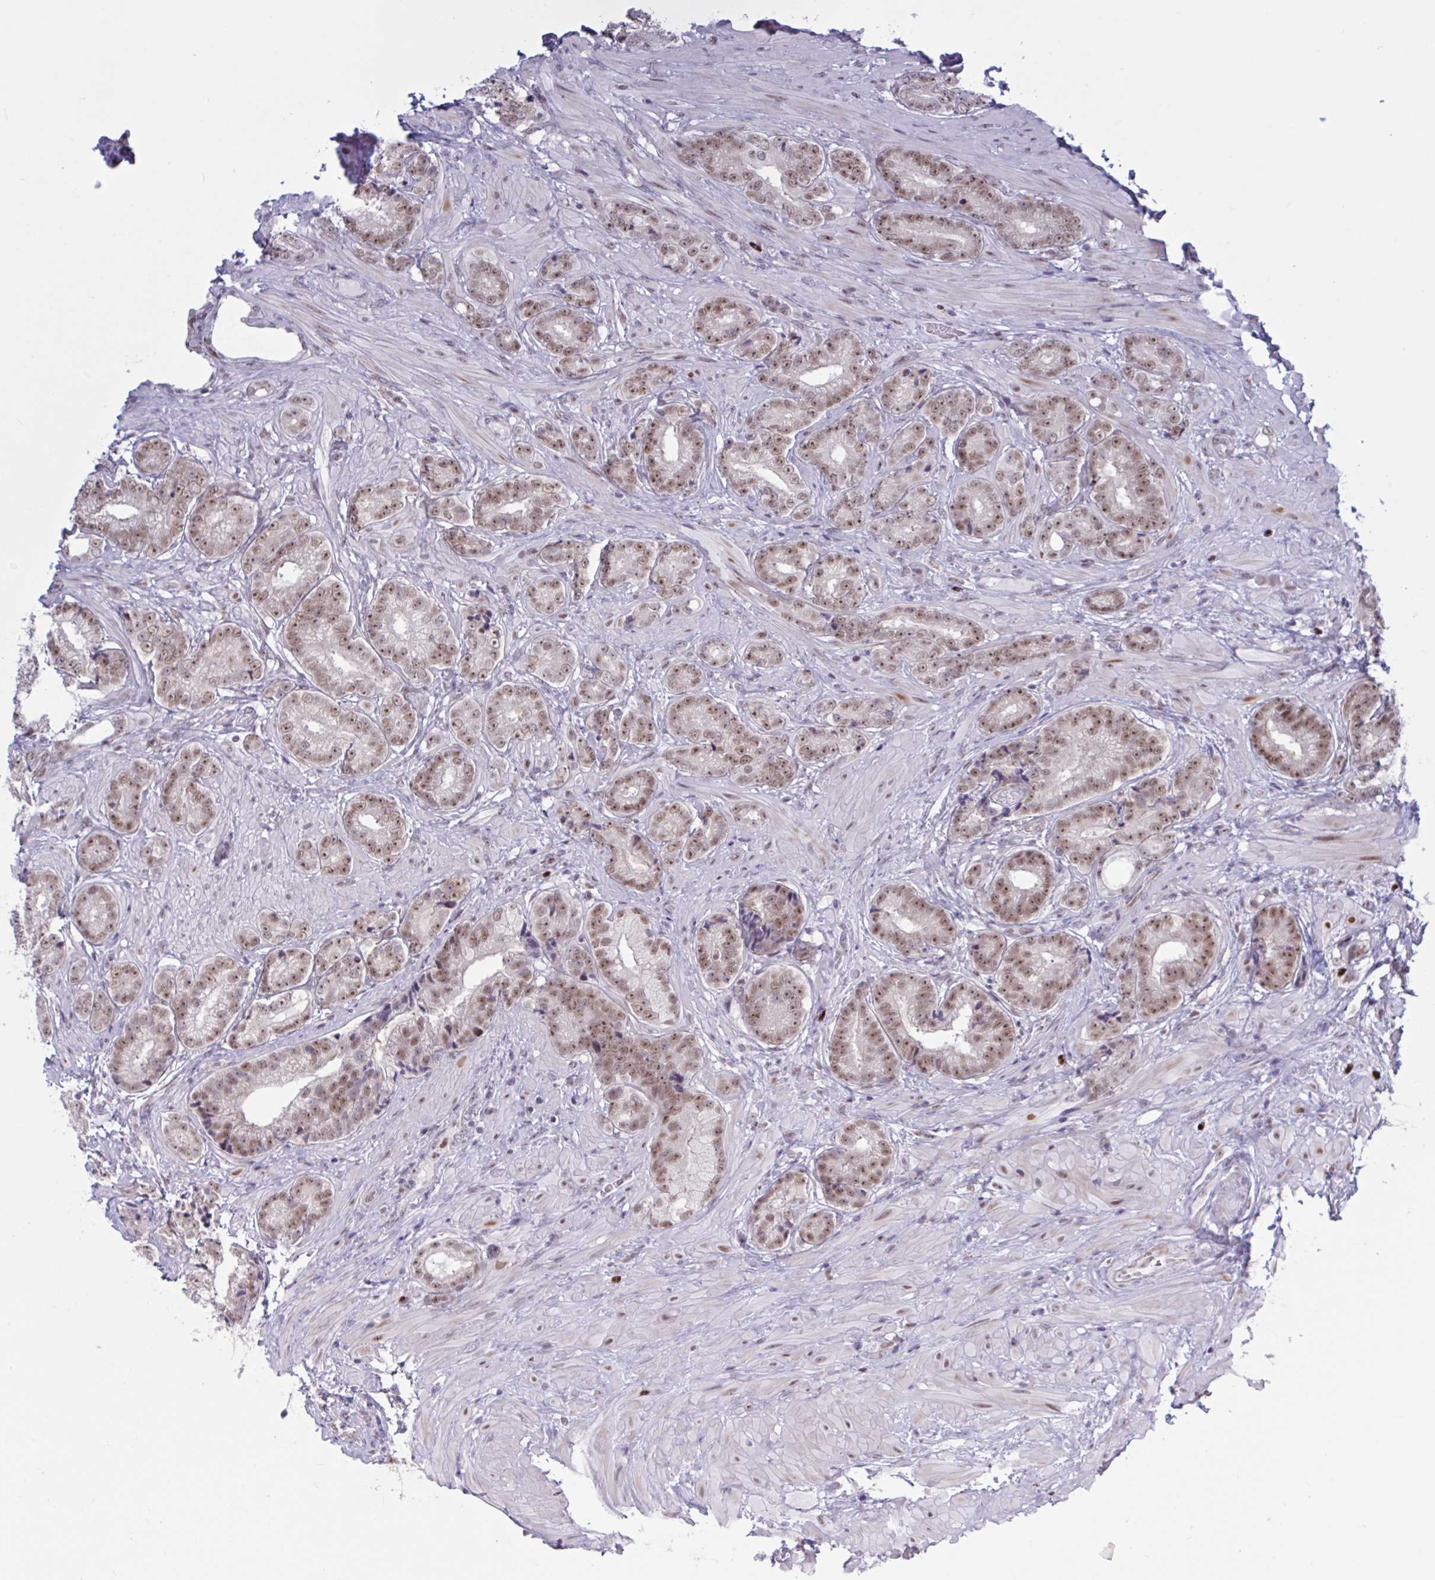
{"staining": {"intensity": "moderate", "quantity": ">75%", "location": "nuclear"}, "tissue": "prostate cancer", "cell_type": "Tumor cells", "image_type": "cancer", "snomed": [{"axis": "morphology", "description": "Adenocarcinoma, Low grade"}, {"axis": "topography", "description": "Prostate"}], "caption": "Brown immunohistochemical staining in human prostate adenocarcinoma (low-grade) demonstrates moderate nuclear staining in approximately >75% of tumor cells.", "gene": "PRMT6", "patient": {"sex": "male", "age": 61}}